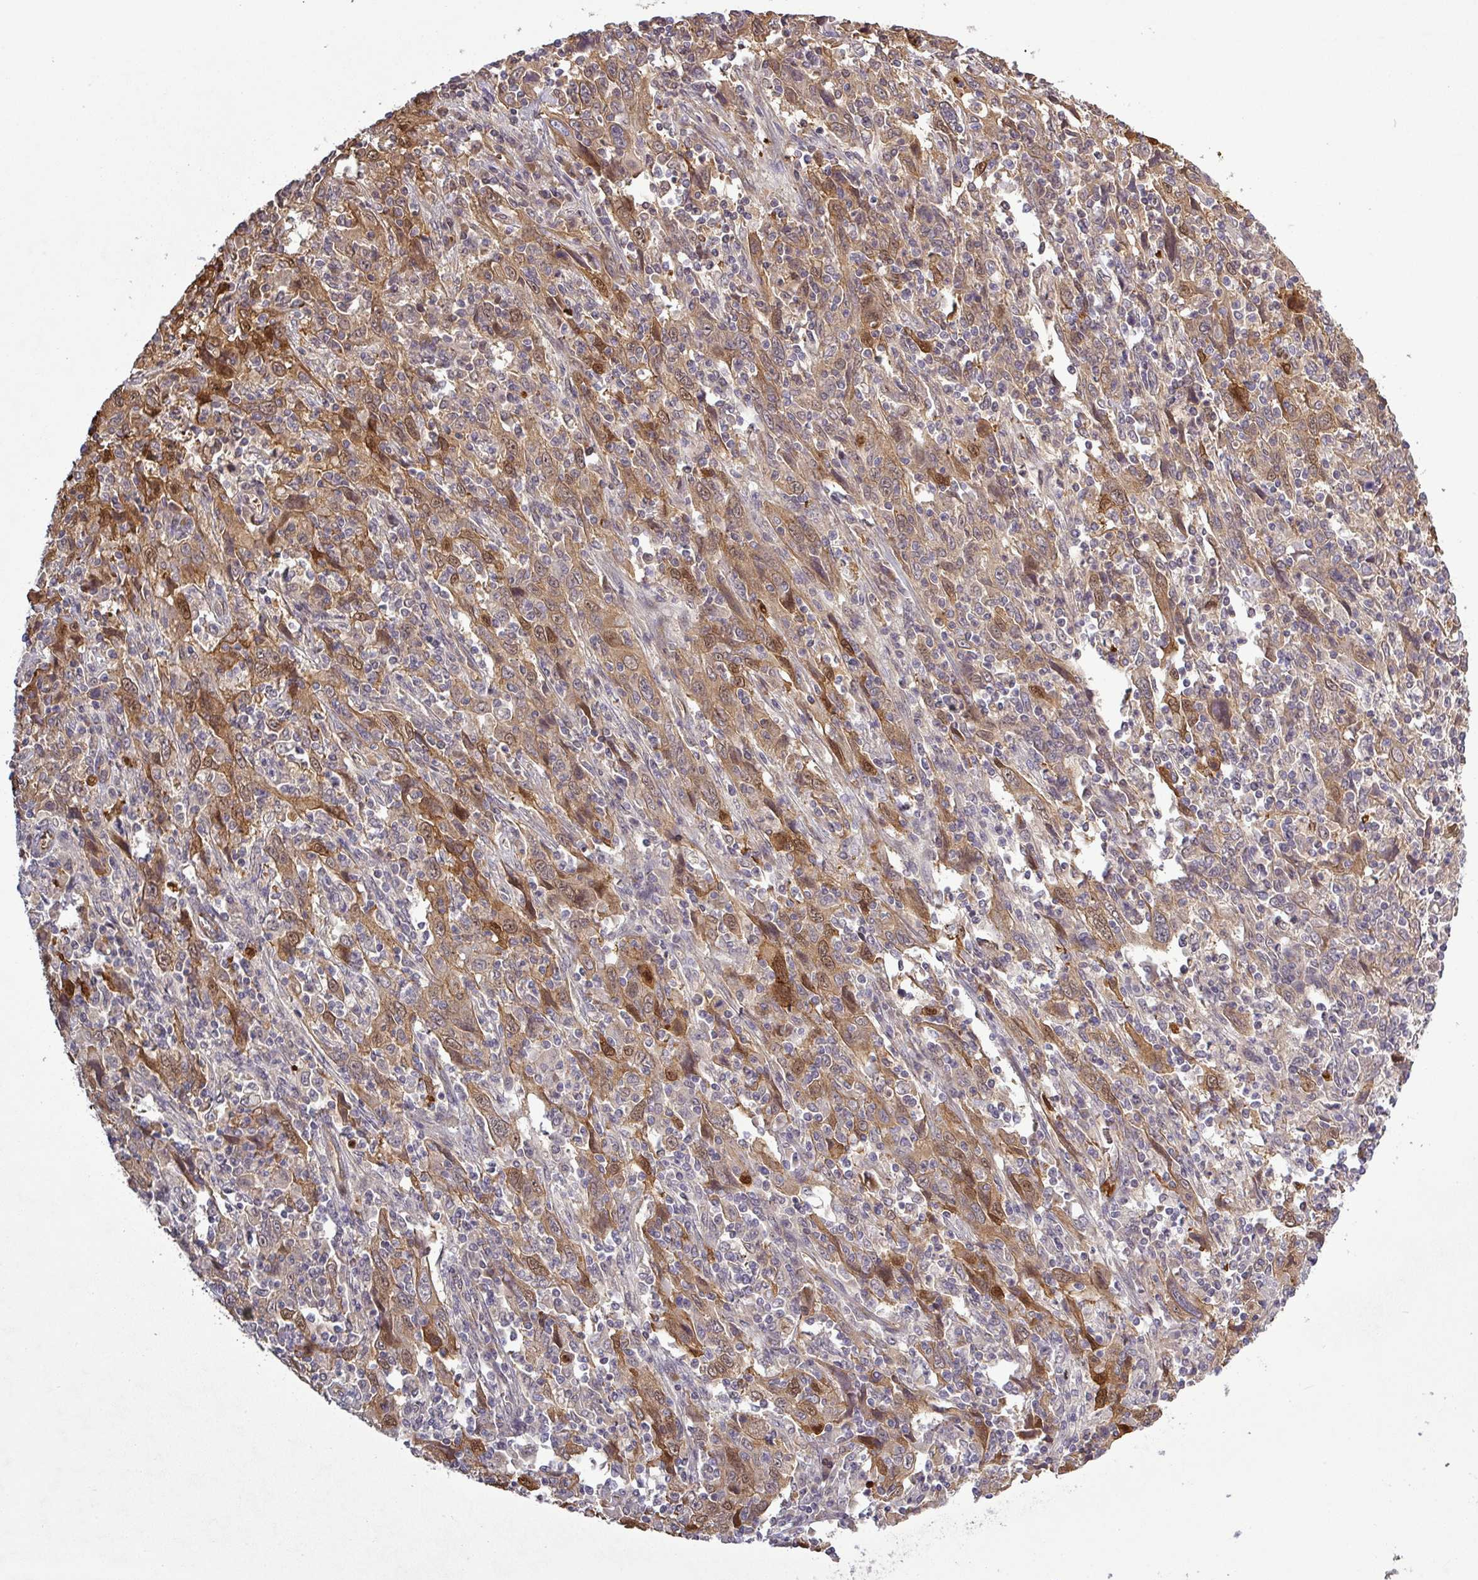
{"staining": {"intensity": "moderate", "quantity": ">75%", "location": "cytoplasmic/membranous"}, "tissue": "cervical cancer", "cell_type": "Tumor cells", "image_type": "cancer", "snomed": [{"axis": "morphology", "description": "Squamous cell carcinoma, NOS"}, {"axis": "topography", "description": "Cervix"}], "caption": "Protein expression analysis of human squamous cell carcinoma (cervical) reveals moderate cytoplasmic/membranous expression in approximately >75% of tumor cells.", "gene": "PCDH1", "patient": {"sex": "female", "age": 46}}